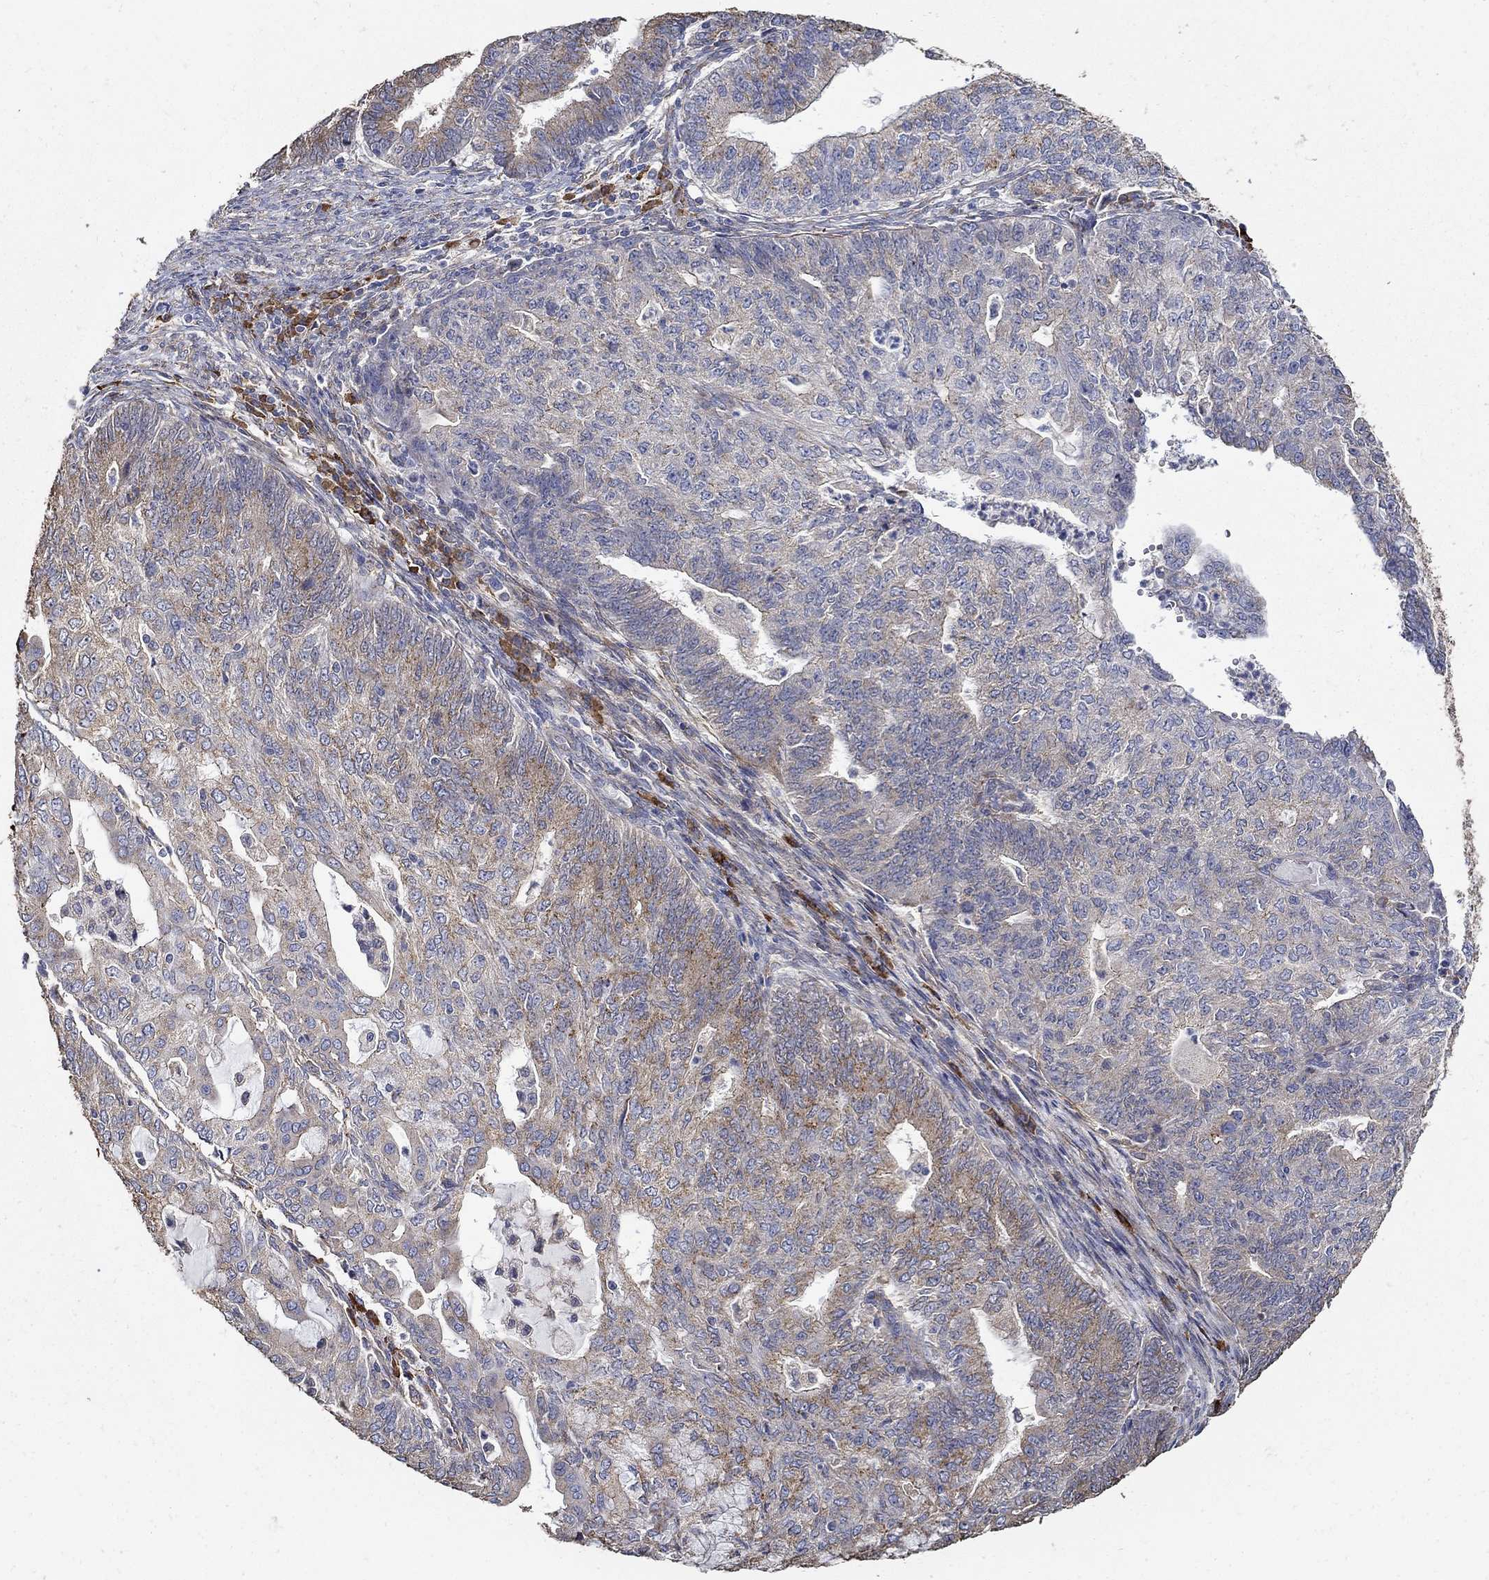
{"staining": {"intensity": "weak", "quantity": "25%-75%", "location": "cytoplasmic/membranous"}, "tissue": "endometrial cancer", "cell_type": "Tumor cells", "image_type": "cancer", "snomed": [{"axis": "morphology", "description": "Adenocarcinoma, NOS"}, {"axis": "topography", "description": "Endometrium"}], "caption": "Endometrial cancer tissue demonstrates weak cytoplasmic/membranous staining in about 25%-75% of tumor cells, visualized by immunohistochemistry.", "gene": "EMILIN3", "patient": {"sex": "female", "age": 82}}